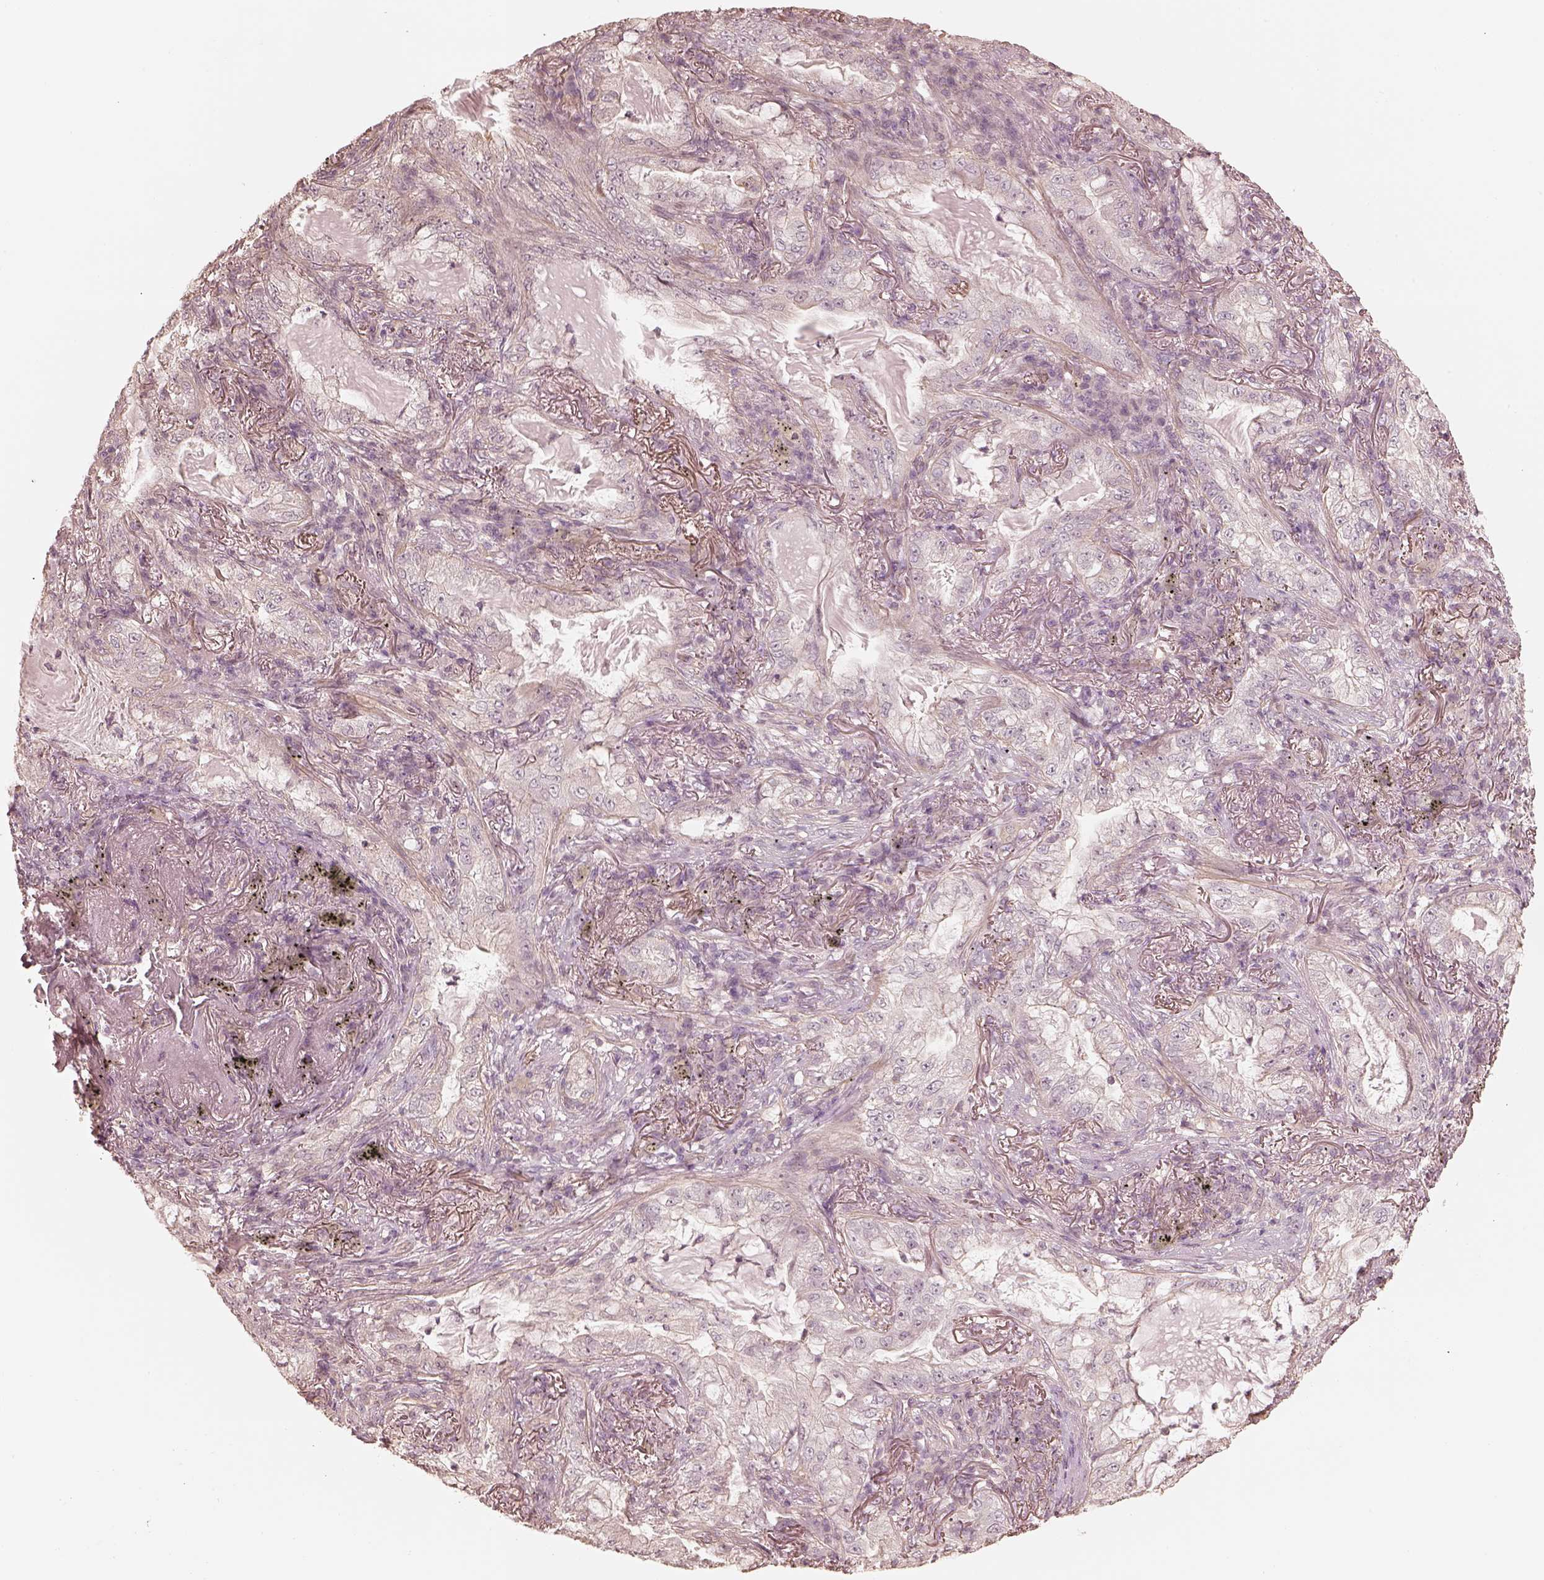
{"staining": {"intensity": "negative", "quantity": "none", "location": "none"}, "tissue": "lung cancer", "cell_type": "Tumor cells", "image_type": "cancer", "snomed": [{"axis": "morphology", "description": "Adenocarcinoma, NOS"}, {"axis": "topography", "description": "Lung"}], "caption": "The micrograph shows no staining of tumor cells in lung cancer.", "gene": "KIF5C", "patient": {"sex": "female", "age": 73}}